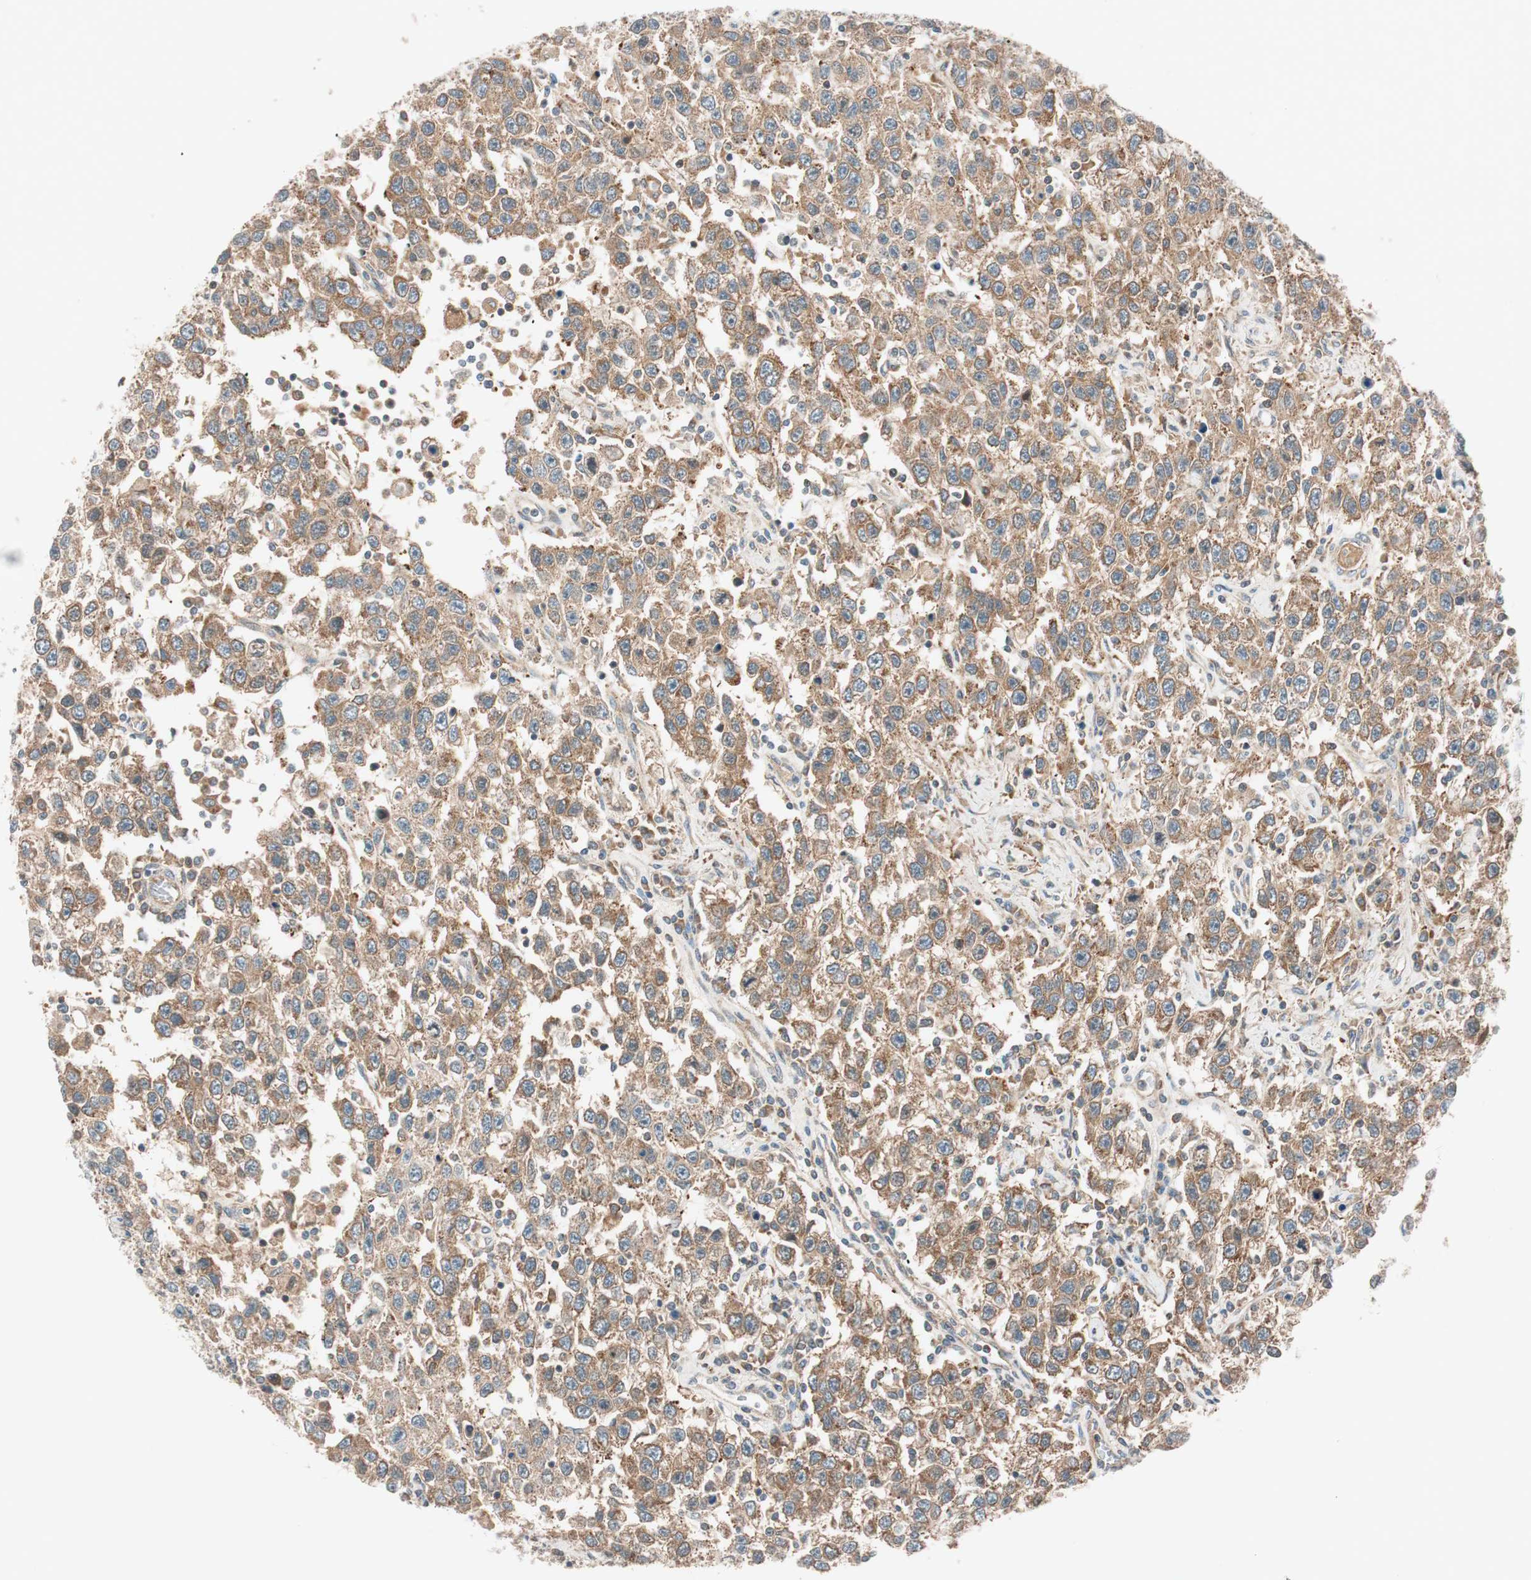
{"staining": {"intensity": "moderate", "quantity": ">75%", "location": "cytoplasmic/membranous"}, "tissue": "testis cancer", "cell_type": "Tumor cells", "image_type": "cancer", "snomed": [{"axis": "morphology", "description": "Seminoma, NOS"}, {"axis": "topography", "description": "Testis"}], "caption": "Testis seminoma stained for a protein displays moderate cytoplasmic/membranous positivity in tumor cells.", "gene": "ABI1", "patient": {"sex": "male", "age": 41}}